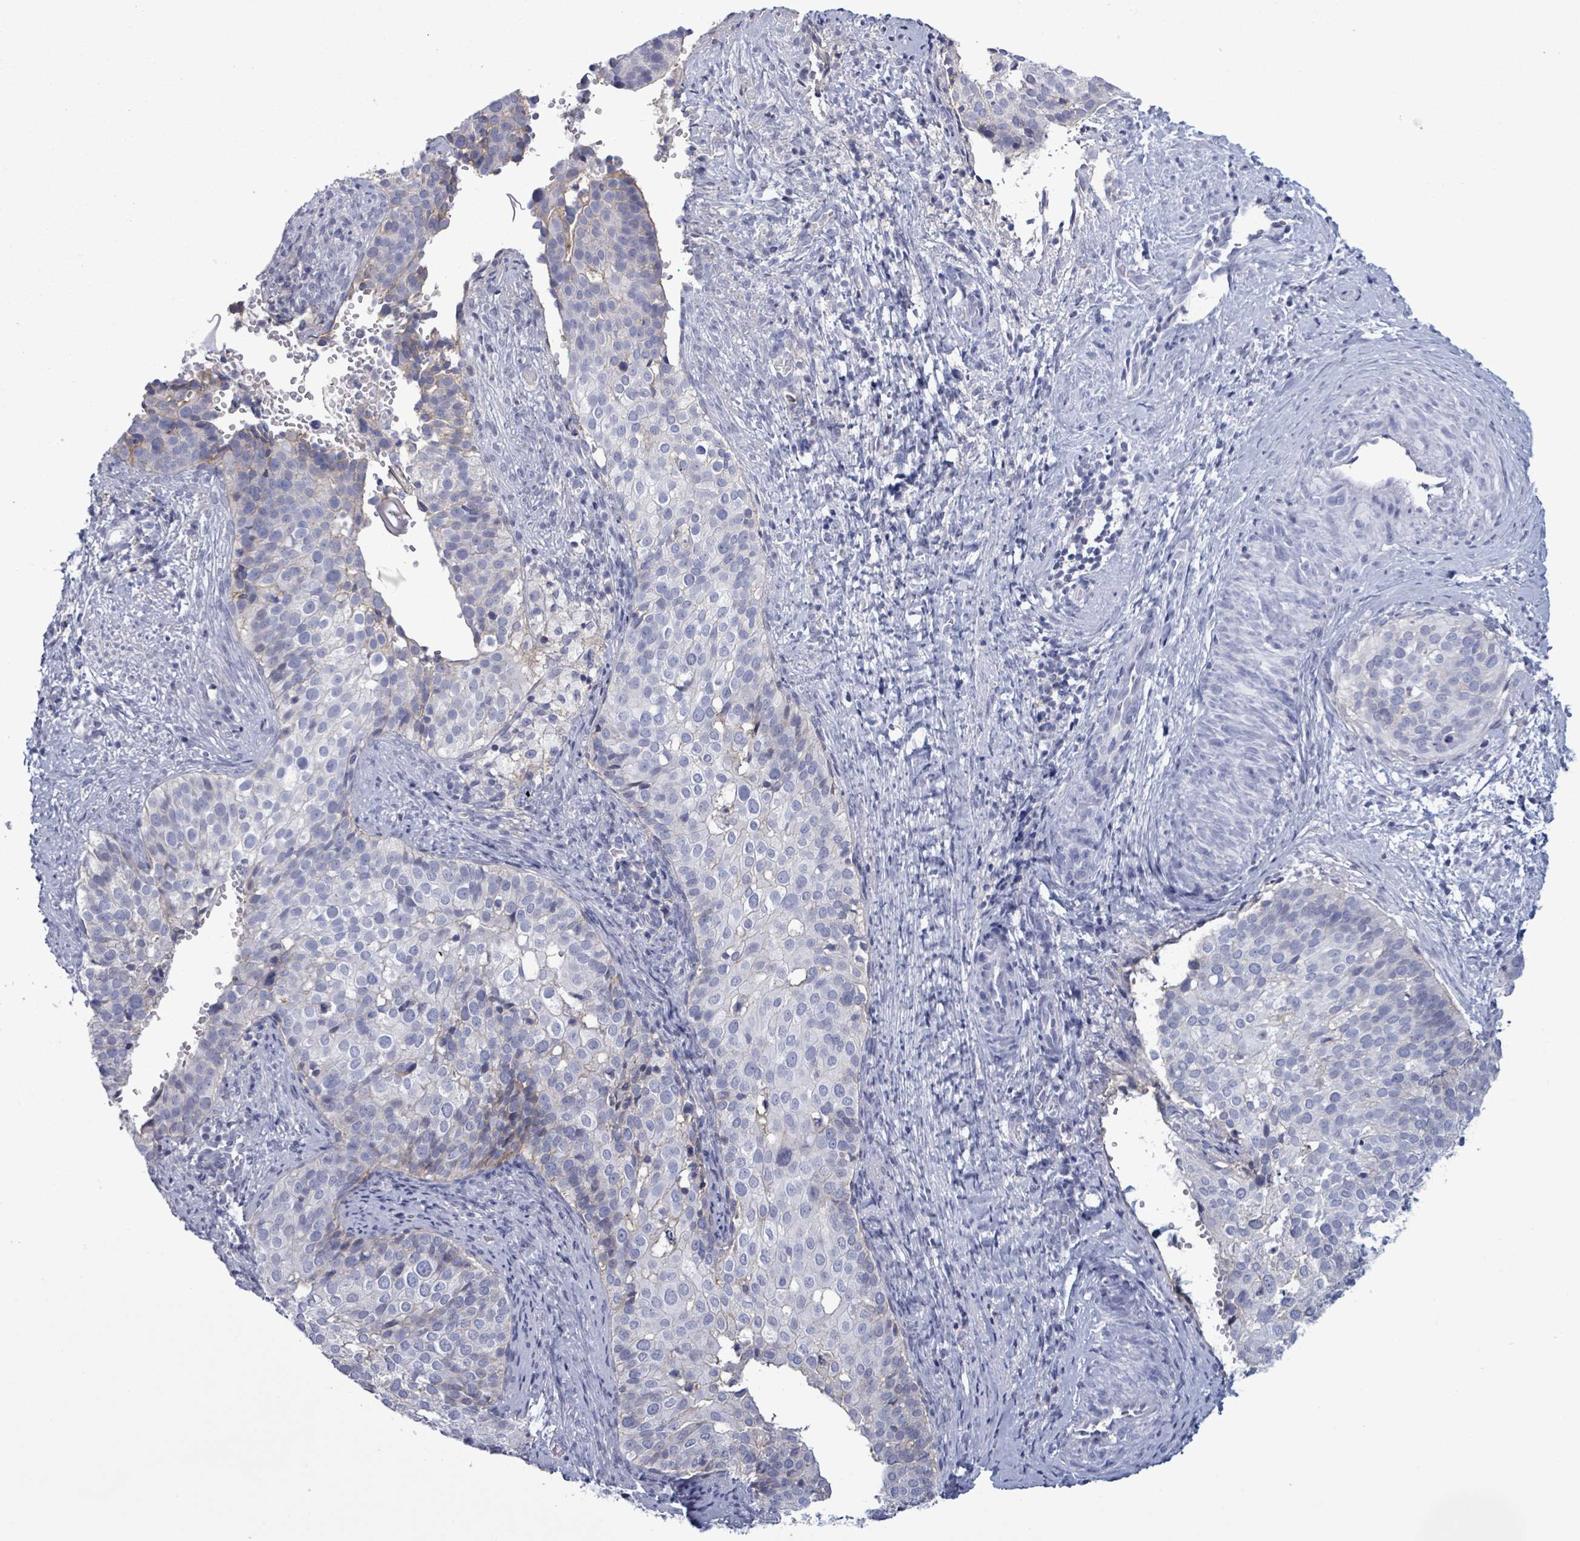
{"staining": {"intensity": "weak", "quantity": "<25%", "location": "cytoplasmic/membranous"}, "tissue": "cervical cancer", "cell_type": "Tumor cells", "image_type": "cancer", "snomed": [{"axis": "morphology", "description": "Squamous cell carcinoma, NOS"}, {"axis": "topography", "description": "Cervix"}], "caption": "A histopathology image of human cervical cancer is negative for staining in tumor cells.", "gene": "BSG", "patient": {"sex": "female", "age": 44}}